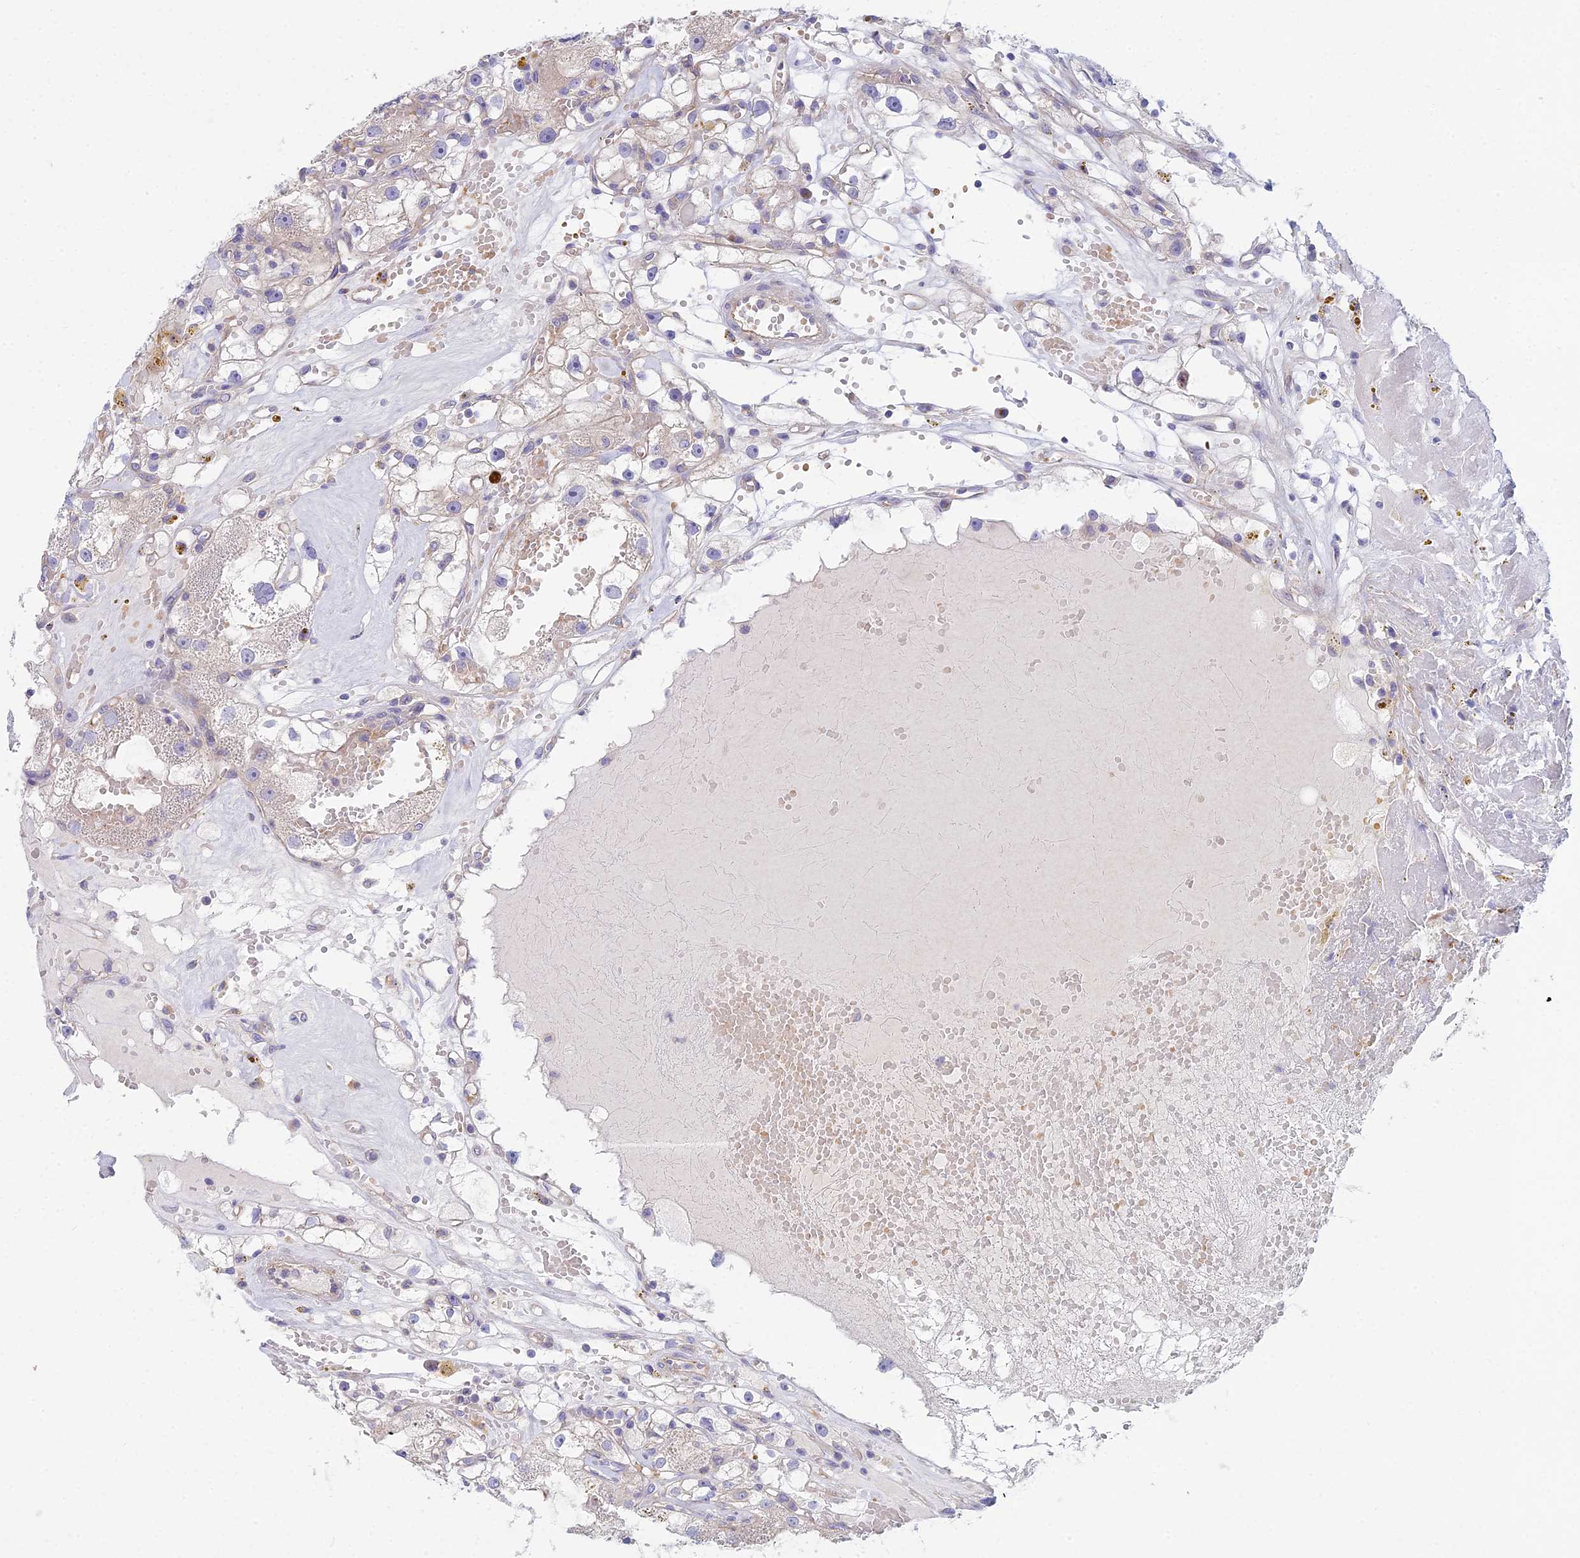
{"staining": {"intensity": "negative", "quantity": "none", "location": "none"}, "tissue": "renal cancer", "cell_type": "Tumor cells", "image_type": "cancer", "snomed": [{"axis": "morphology", "description": "Adenocarcinoma, NOS"}, {"axis": "topography", "description": "Kidney"}], "caption": "Histopathology image shows no protein positivity in tumor cells of renal cancer tissue.", "gene": "ZNF564", "patient": {"sex": "male", "age": 56}}